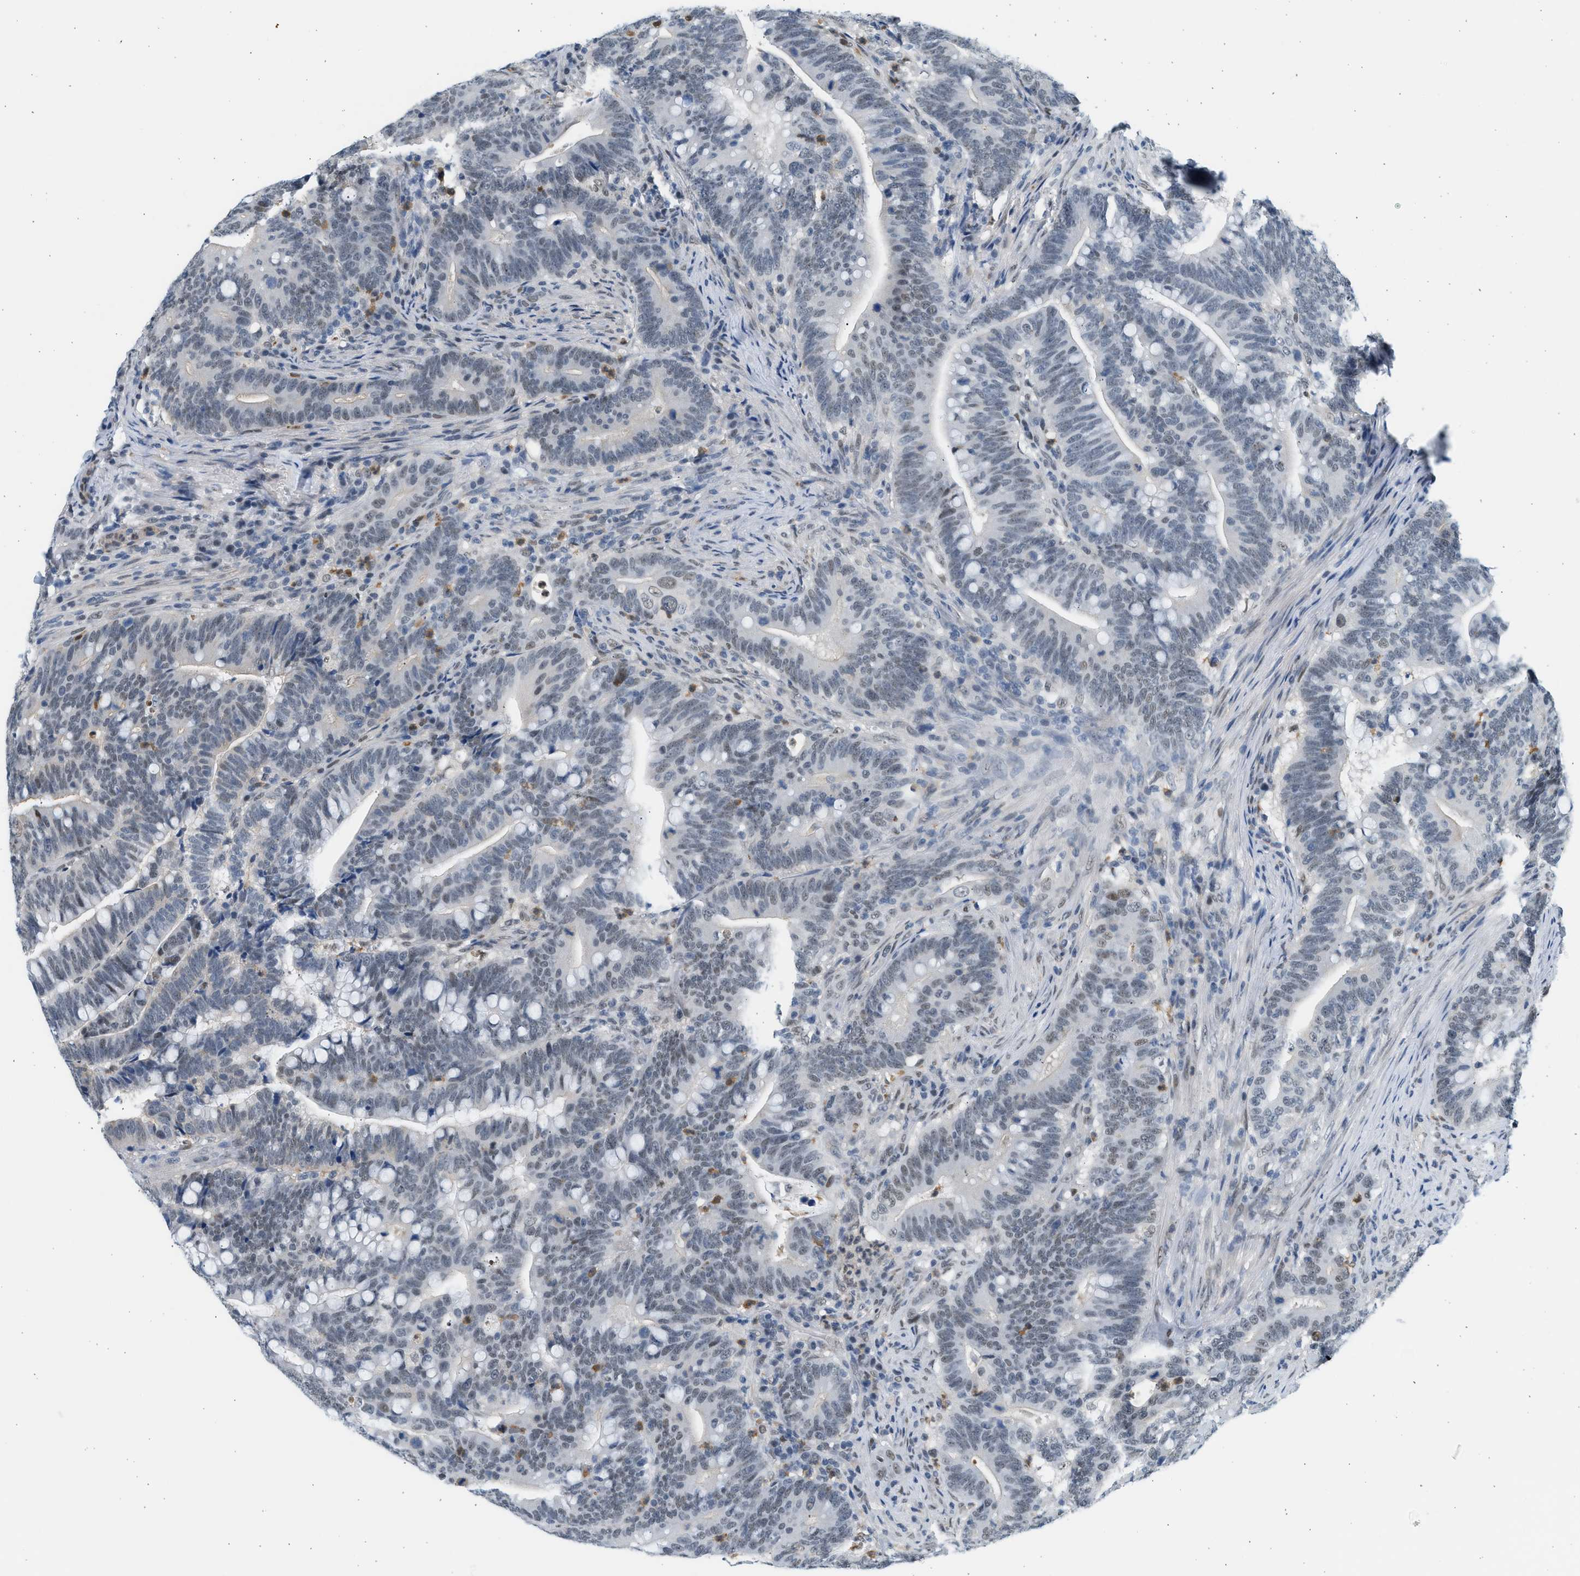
{"staining": {"intensity": "weak", "quantity": "<25%", "location": "nuclear"}, "tissue": "colorectal cancer", "cell_type": "Tumor cells", "image_type": "cancer", "snomed": [{"axis": "morphology", "description": "Normal tissue, NOS"}, {"axis": "morphology", "description": "Adenocarcinoma, NOS"}, {"axis": "topography", "description": "Colon"}], "caption": "This is a micrograph of immunohistochemistry staining of colorectal cancer (adenocarcinoma), which shows no positivity in tumor cells.", "gene": "HIPK1", "patient": {"sex": "female", "age": 66}}